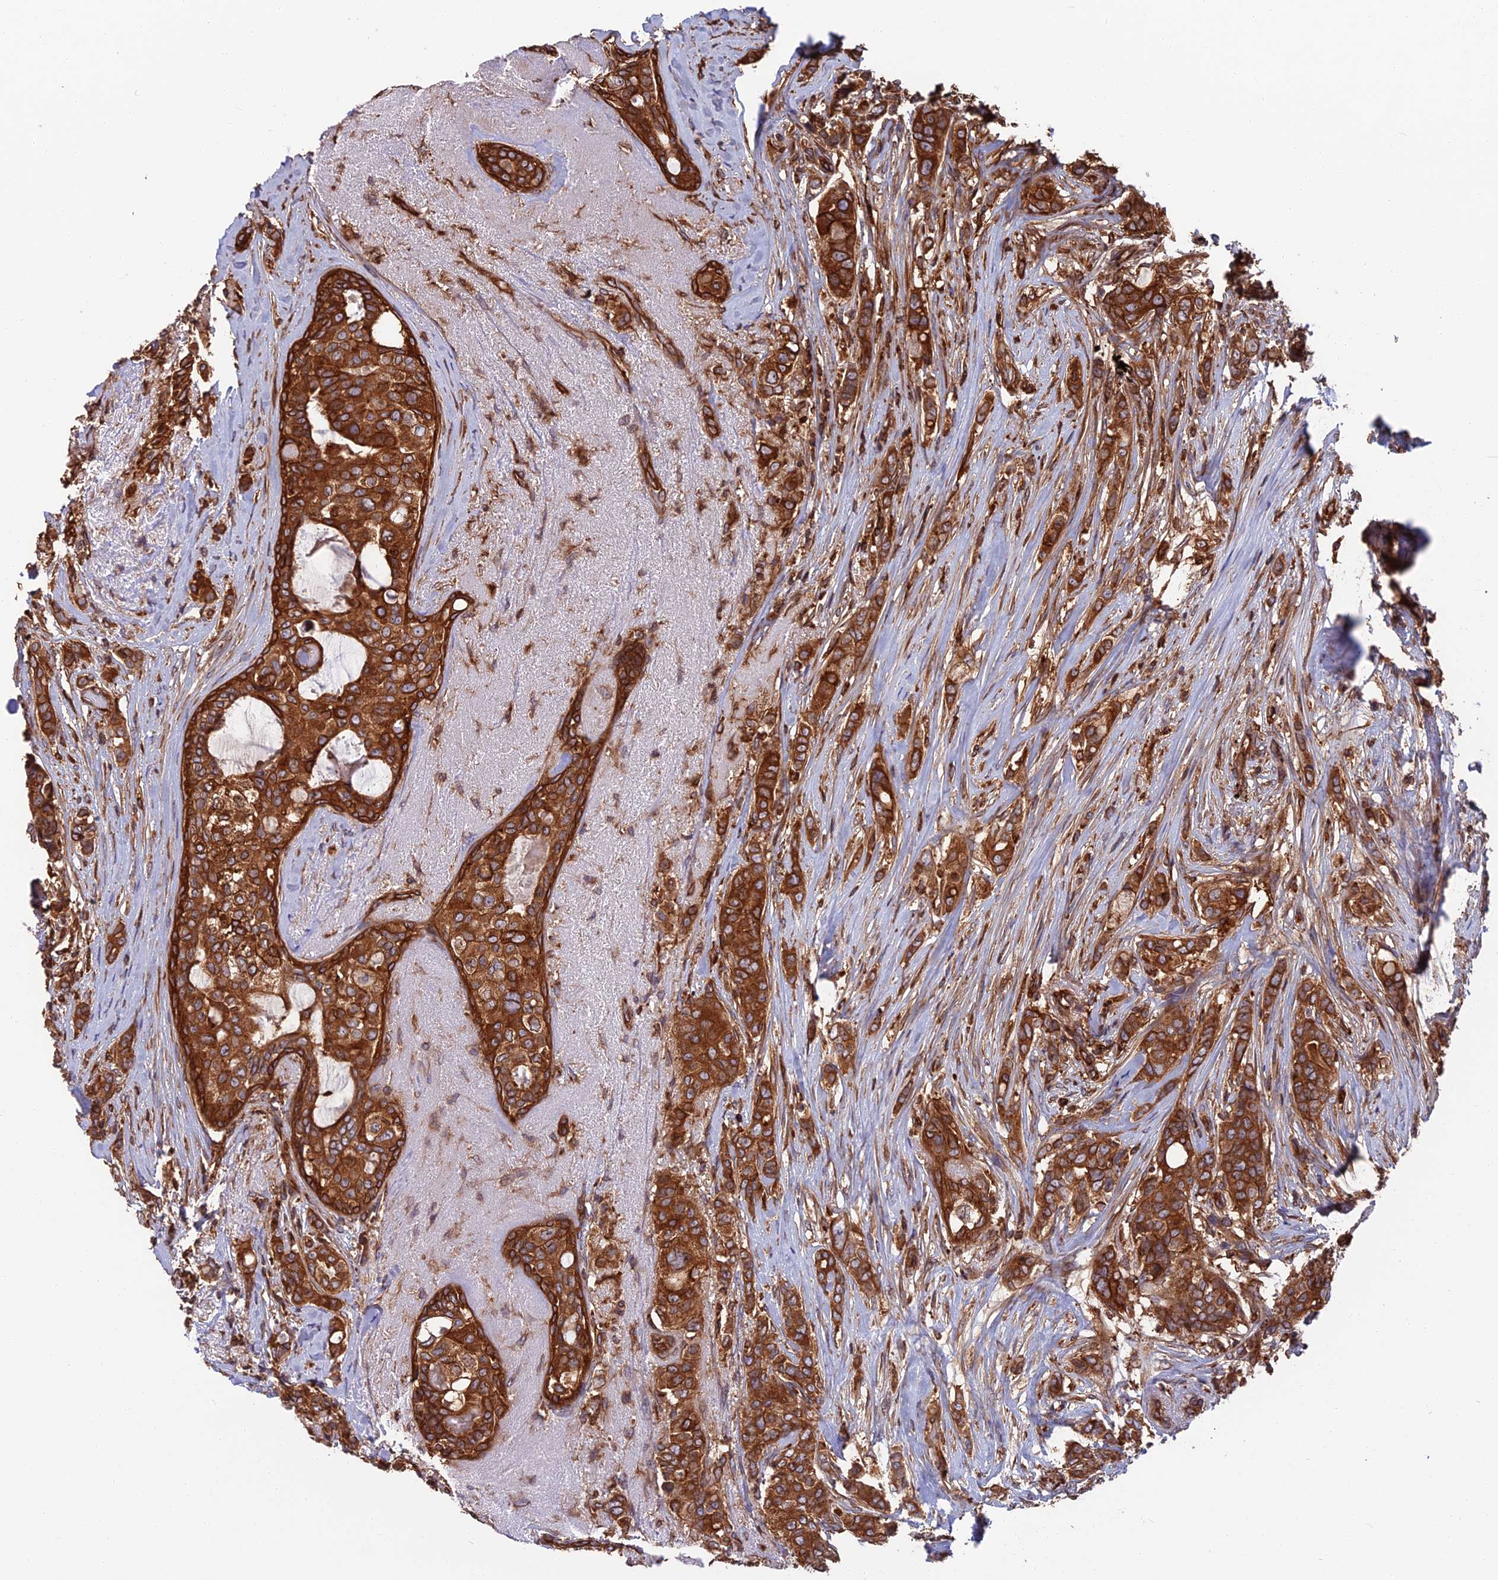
{"staining": {"intensity": "strong", "quantity": ">75%", "location": "cytoplasmic/membranous"}, "tissue": "breast cancer", "cell_type": "Tumor cells", "image_type": "cancer", "snomed": [{"axis": "morphology", "description": "Lobular carcinoma"}, {"axis": "topography", "description": "Breast"}], "caption": "The photomicrograph exhibits immunohistochemical staining of breast cancer (lobular carcinoma). There is strong cytoplasmic/membranous positivity is seen in about >75% of tumor cells.", "gene": "WDR1", "patient": {"sex": "female", "age": 51}}